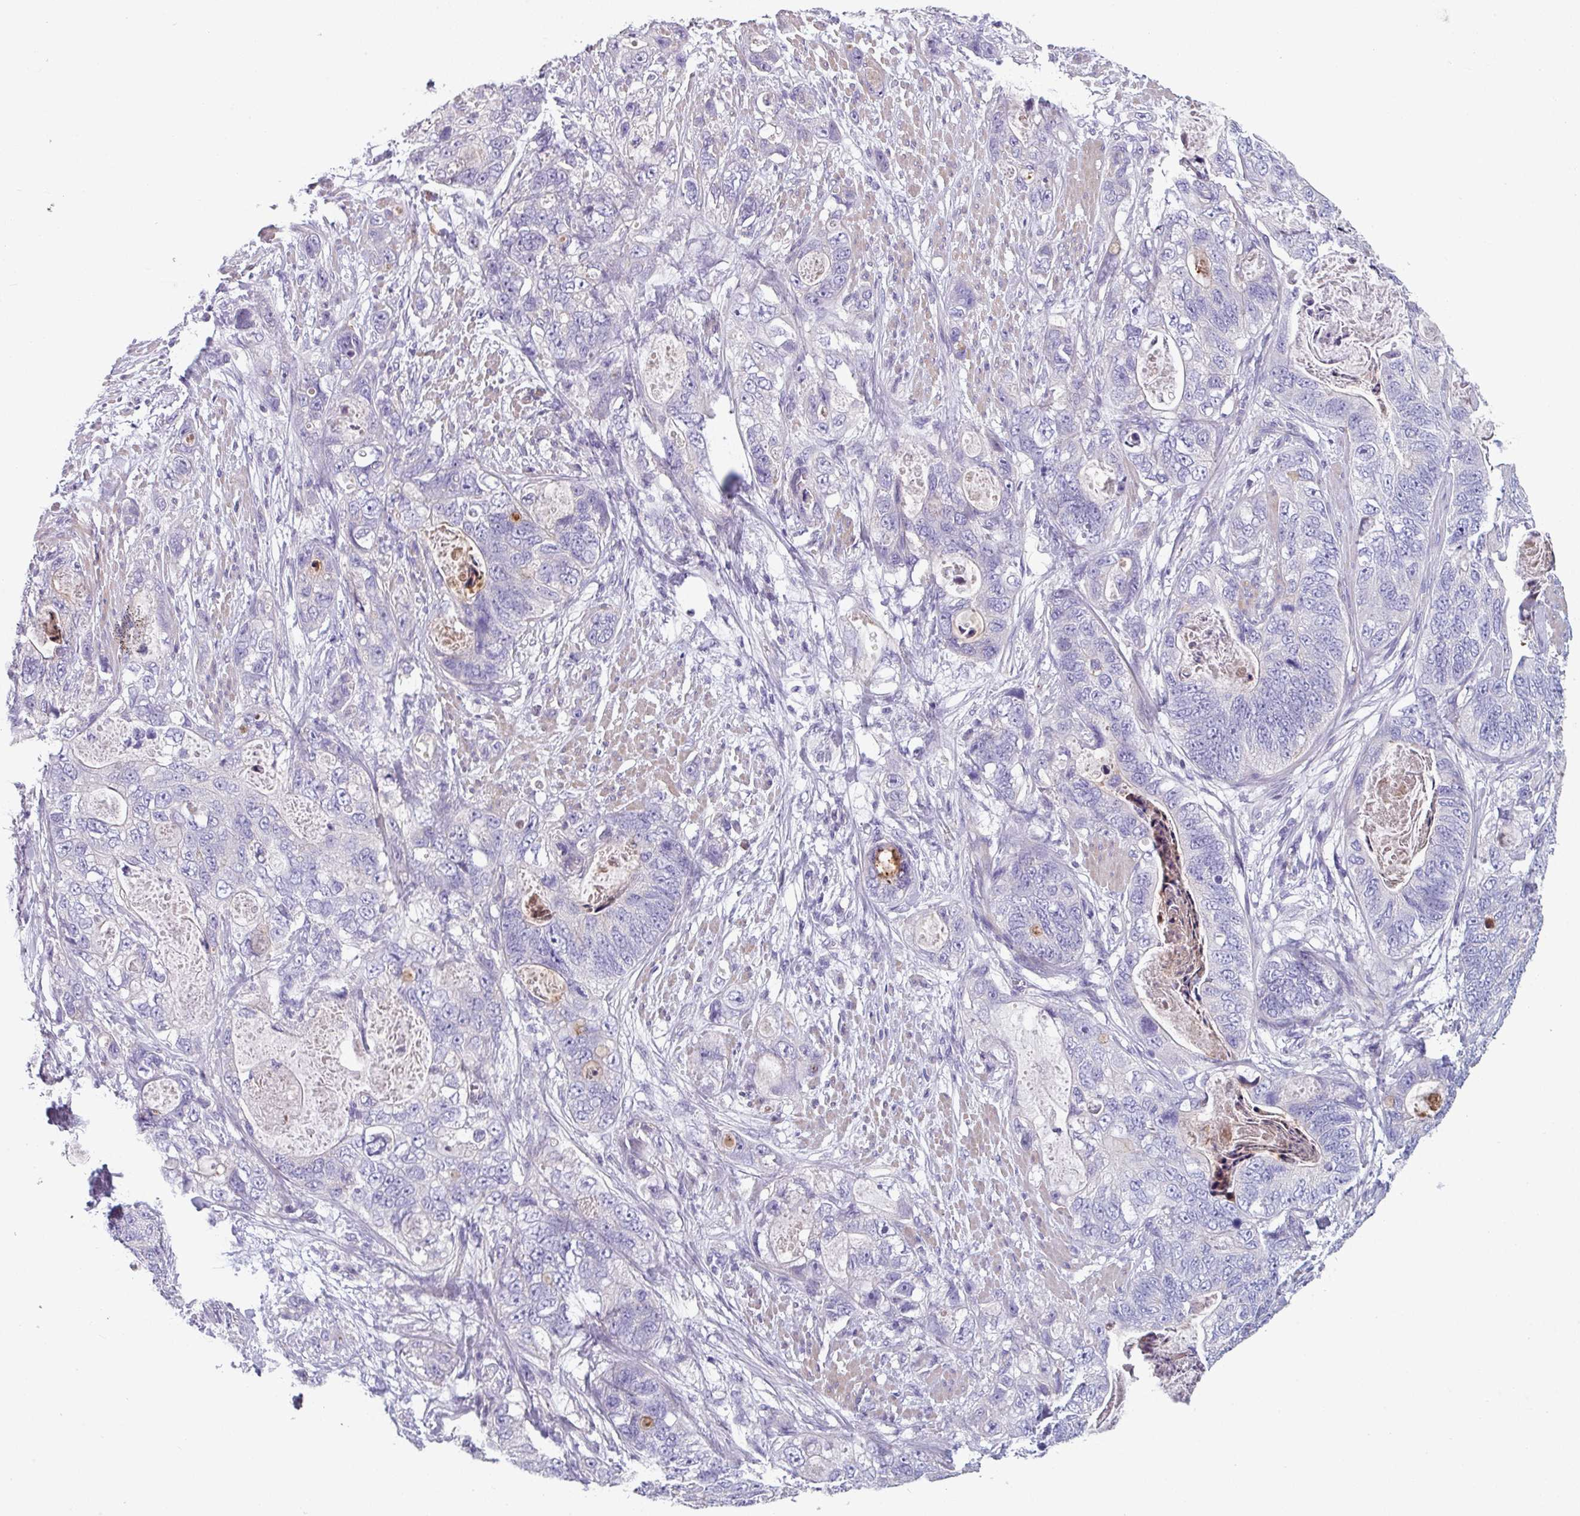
{"staining": {"intensity": "negative", "quantity": "none", "location": "none"}, "tissue": "stomach cancer", "cell_type": "Tumor cells", "image_type": "cancer", "snomed": [{"axis": "morphology", "description": "Adenocarcinoma, NOS"}, {"axis": "topography", "description": "Stomach"}], "caption": "Immunohistochemistry (IHC) histopathology image of neoplastic tissue: adenocarcinoma (stomach) stained with DAB shows no significant protein expression in tumor cells.", "gene": "TMEM132A", "patient": {"sex": "female", "age": 89}}